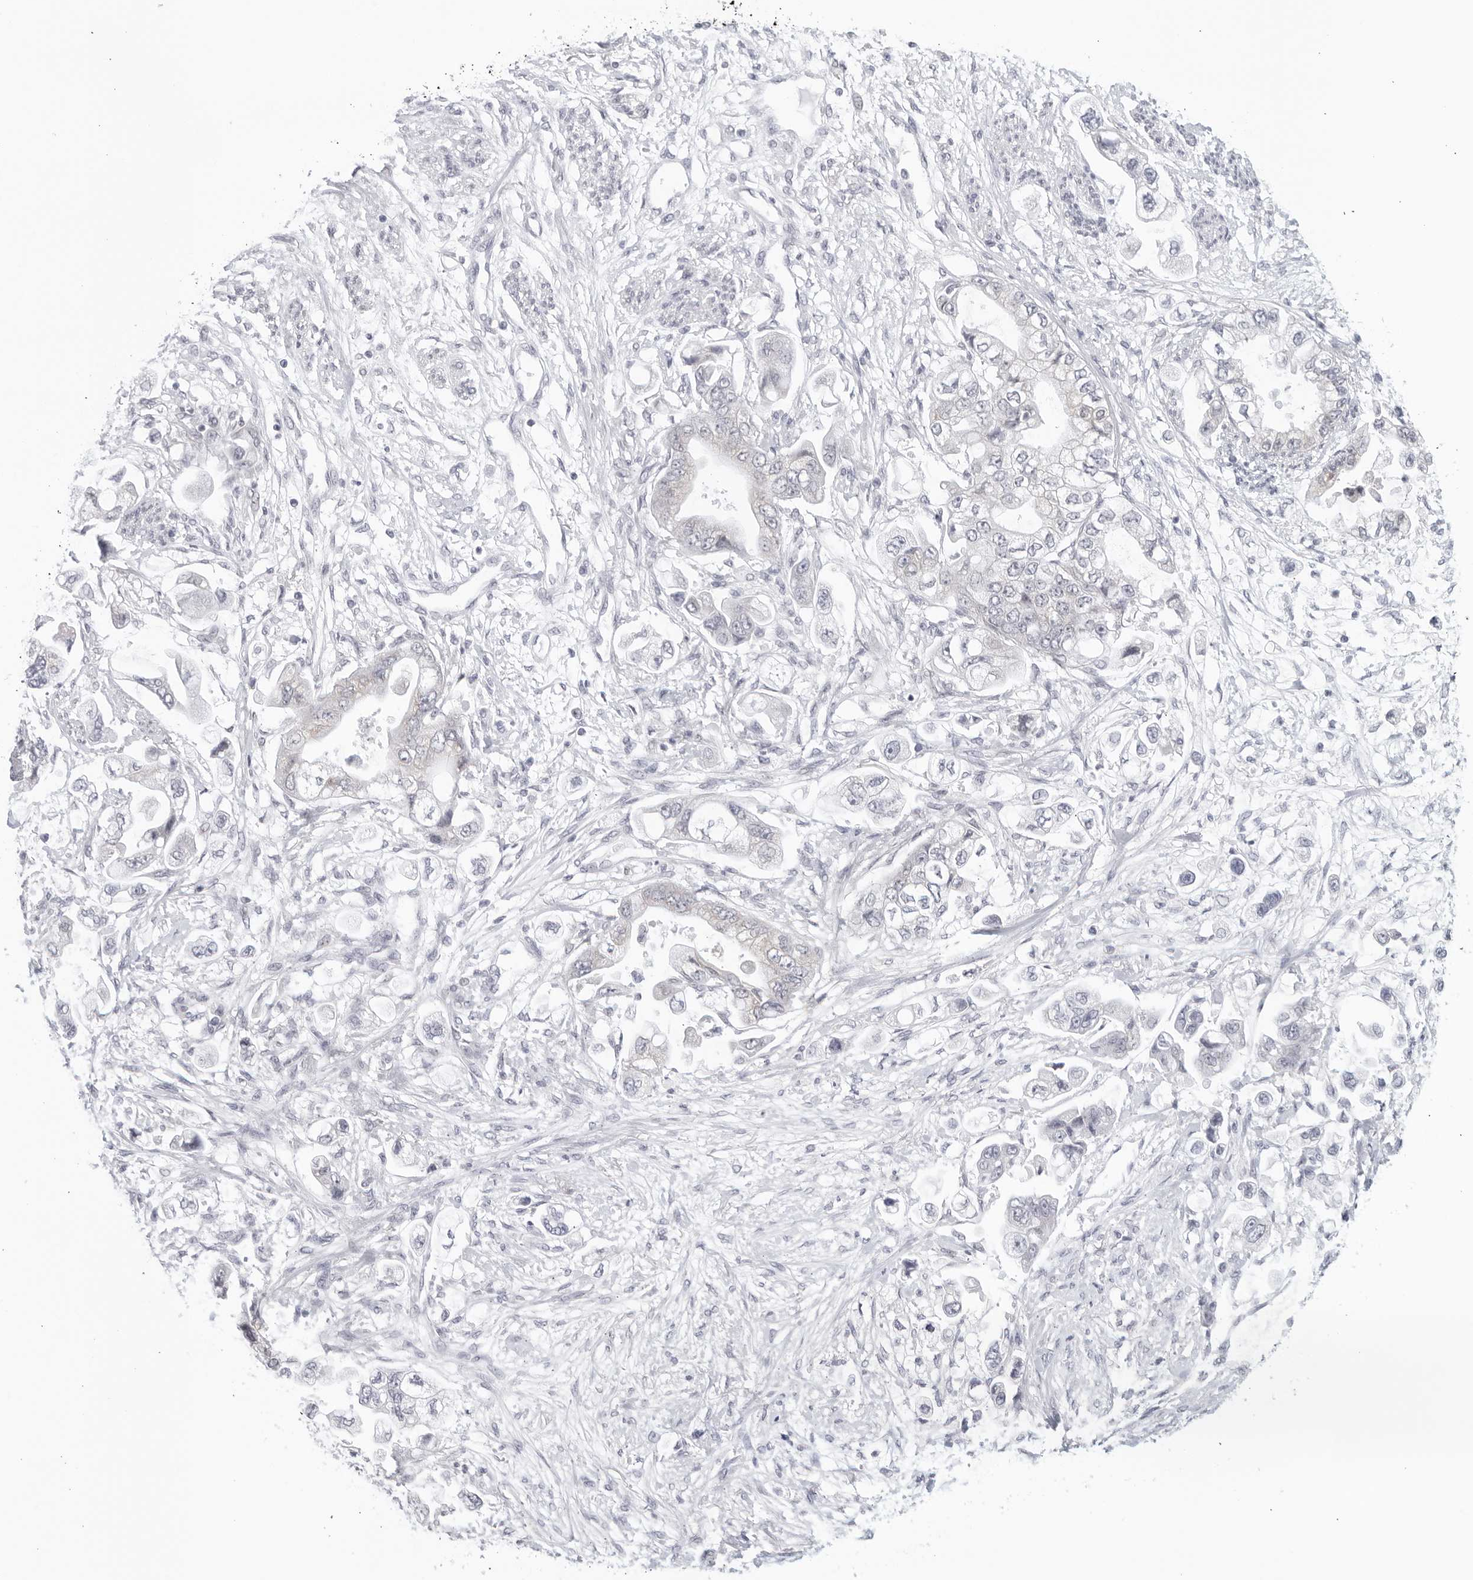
{"staining": {"intensity": "negative", "quantity": "none", "location": "none"}, "tissue": "stomach cancer", "cell_type": "Tumor cells", "image_type": "cancer", "snomed": [{"axis": "morphology", "description": "Adenocarcinoma, NOS"}, {"axis": "topography", "description": "Stomach"}], "caption": "This histopathology image is of adenocarcinoma (stomach) stained with immunohistochemistry (IHC) to label a protein in brown with the nuclei are counter-stained blue. There is no positivity in tumor cells.", "gene": "WDTC1", "patient": {"sex": "male", "age": 62}}